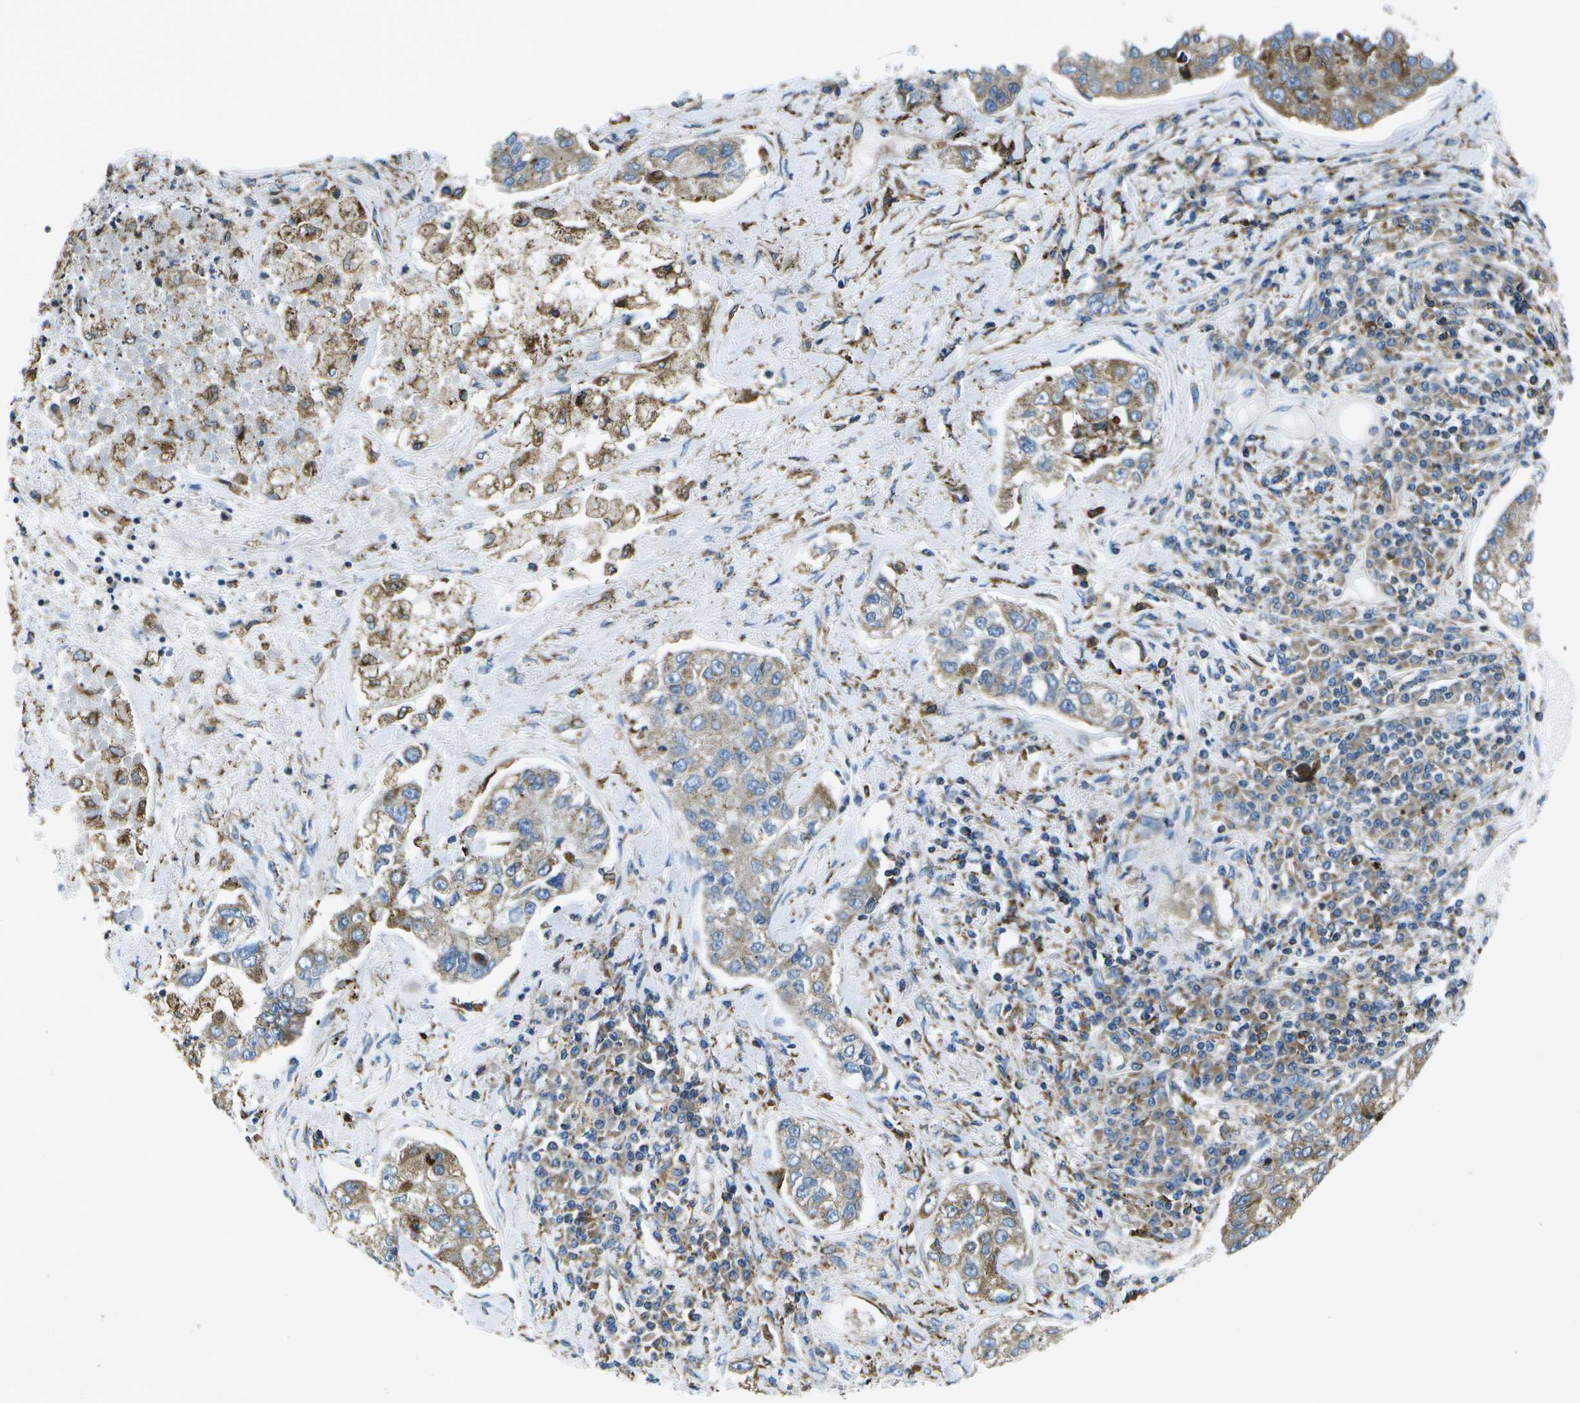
{"staining": {"intensity": "moderate", "quantity": ">75%", "location": "cytoplasmic/membranous"}, "tissue": "lung cancer", "cell_type": "Tumor cells", "image_type": "cancer", "snomed": [{"axis": "morphology", "description": "Adenocarcinoma, NOS"}, {"axis": "topography", "description": "Lung"}], "caption": "Adenocarcinoma (lung) stained with a protein marker demonstrates moderate staining in tumor cells.", "gene": "GDF5", "patient": {"sex": "male", "age": 49}}